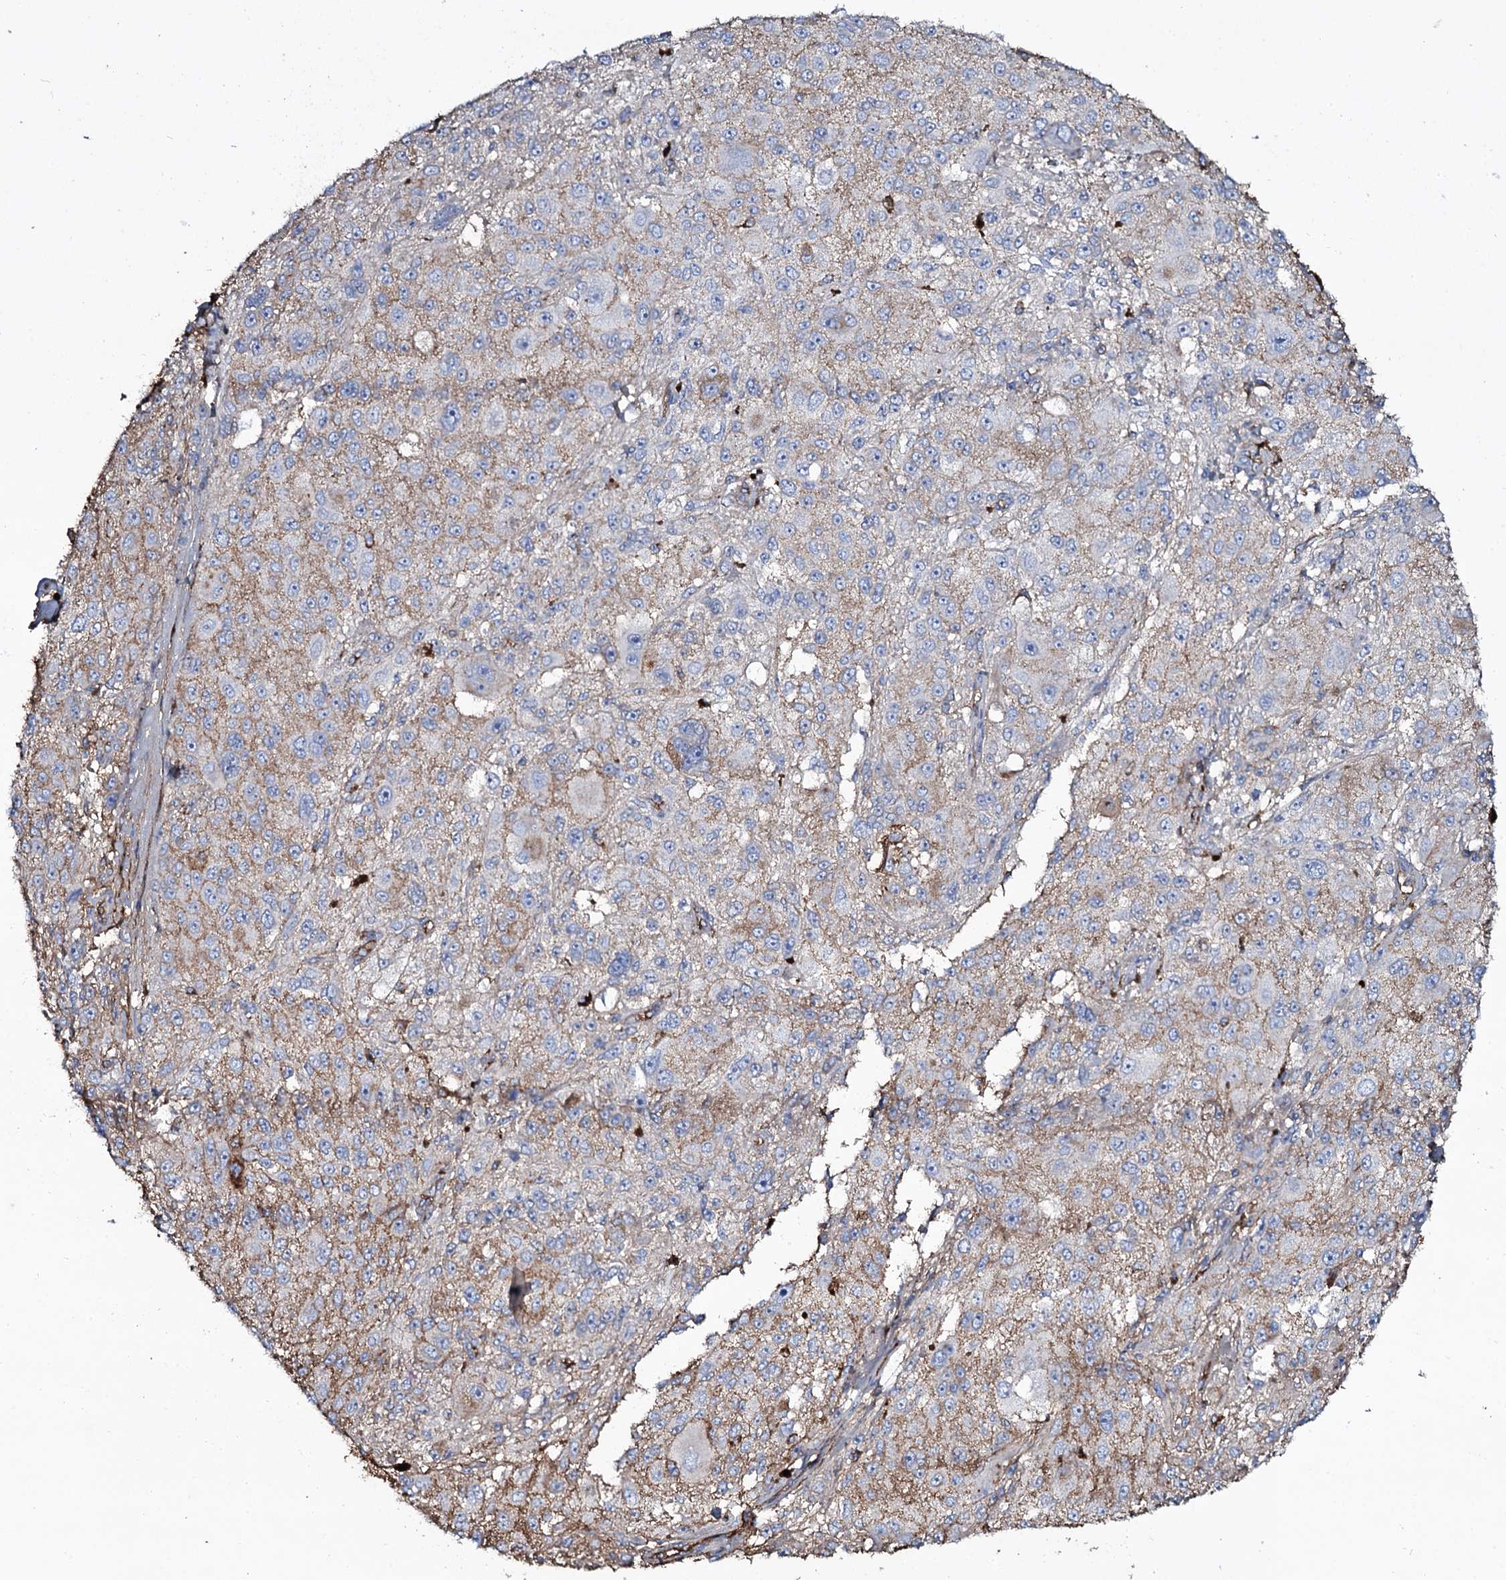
{"staining": {"intensity": "moderate", "quantity": "25%-75%", "location": "cytoplasmic/membranous"}, "tissue": "melanoma", "cell_type": "Tumor cells", "image_type": "cancer", "snomed": [{"axis": "morphology", "description": "Necrosis, NOS"}, {"axis": "morphology", "description": "Malignant melanoma, NOS"}, {"axis": "topography", "description": "Skin"}], "caption": "This histopathology image reveals melanoma stained with immunohistochemistry to label a protein in brown. The cytoplasmic/membranous of tumor cells show moderate positivity for the protein. Nuclei are counter-stained blue.", "gene": "EDN1", "patient": {"sex": "female", "age": 87}}